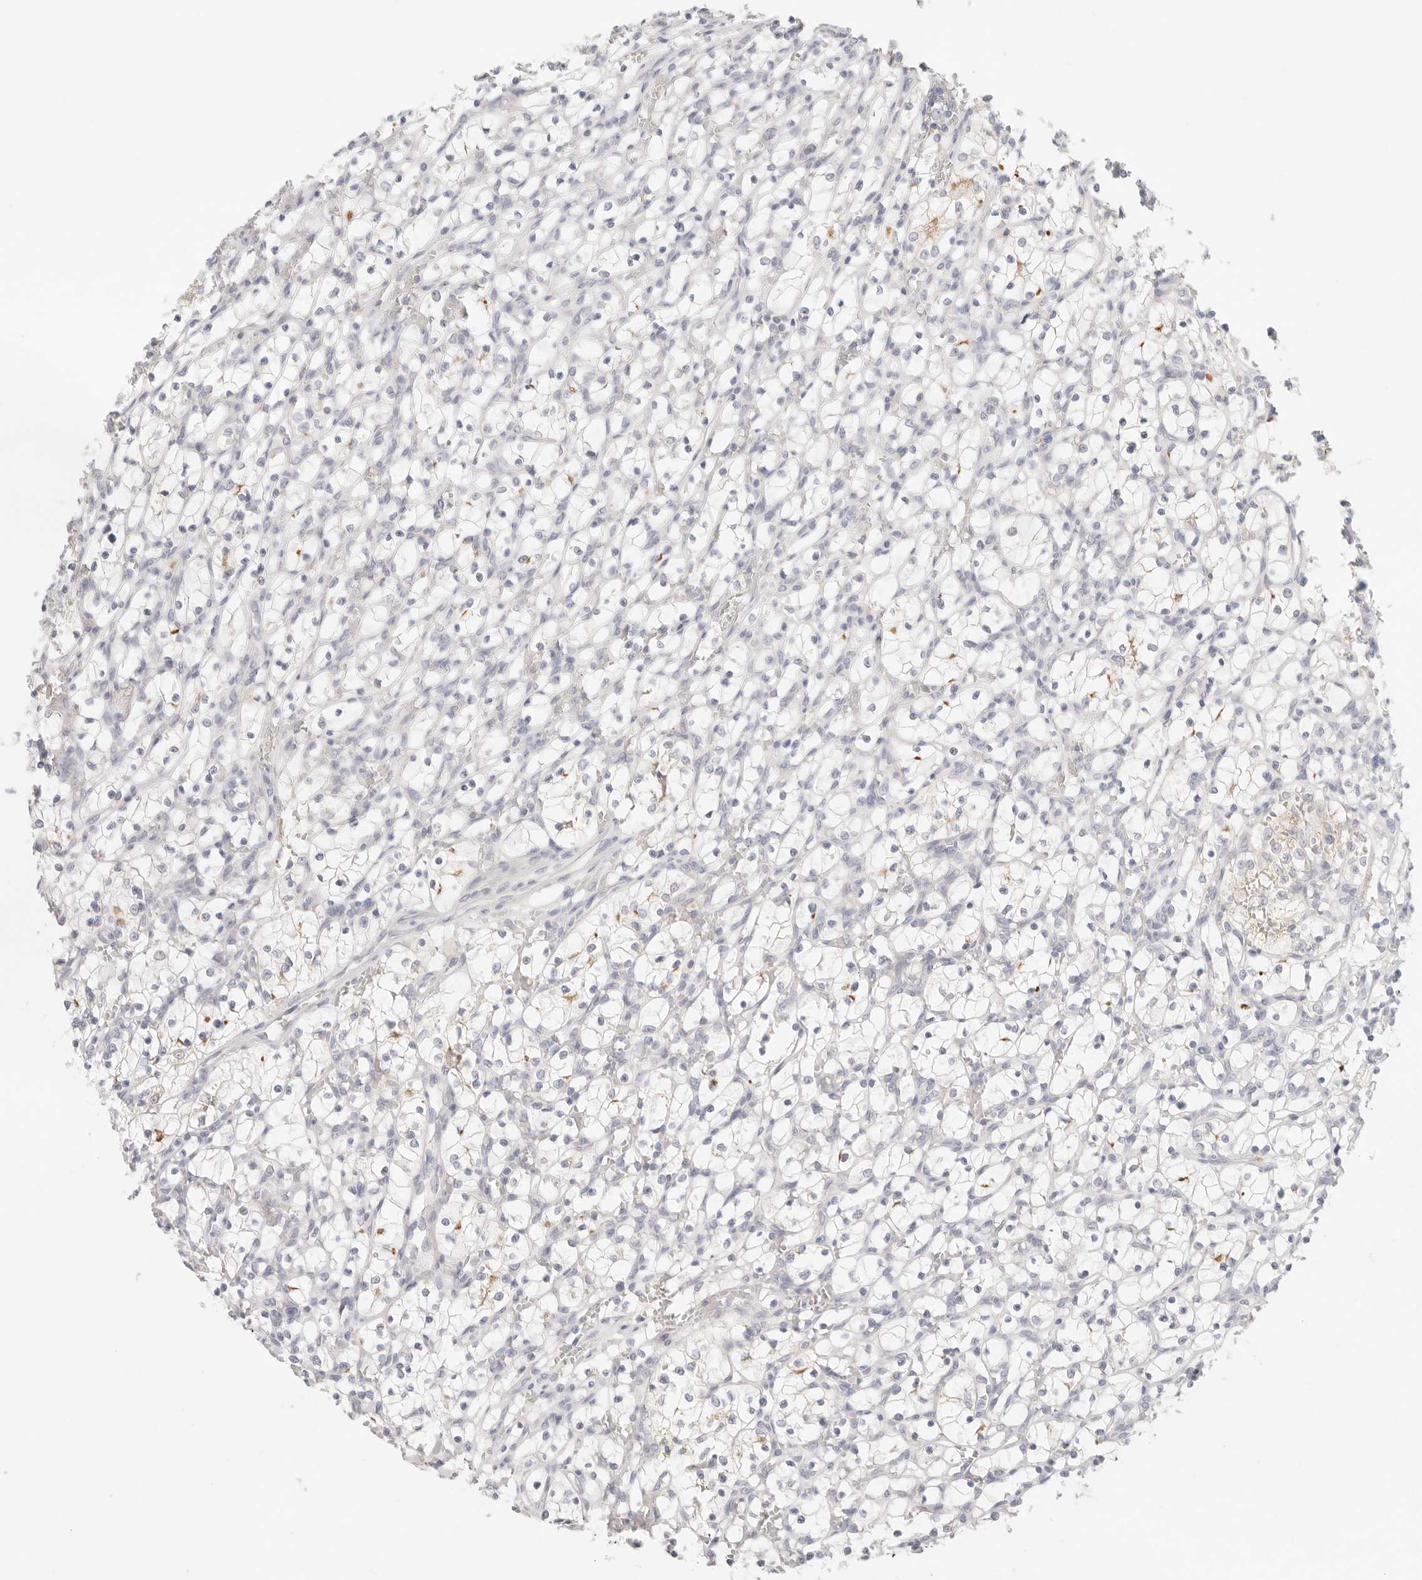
{"staining": {"intensity": "negative", "quantity": "none", "location": "none"}, "tissue": "renal cancer", "cell_type": "Tumor cells", "image_type": "cancer", "snomed": [{"axis": "morphology", "description": "Adenocarcinoma, NOS"}, {"axis": "topography", "description": "Kidney"}], "caption": "An IHC micrograph of renal adenocarcinoma is shown. There is no staining in tumor cells of renal adenocarcinoma.", "gene": "SPHK1", "patient": {"sex": "female", "age": 69}}